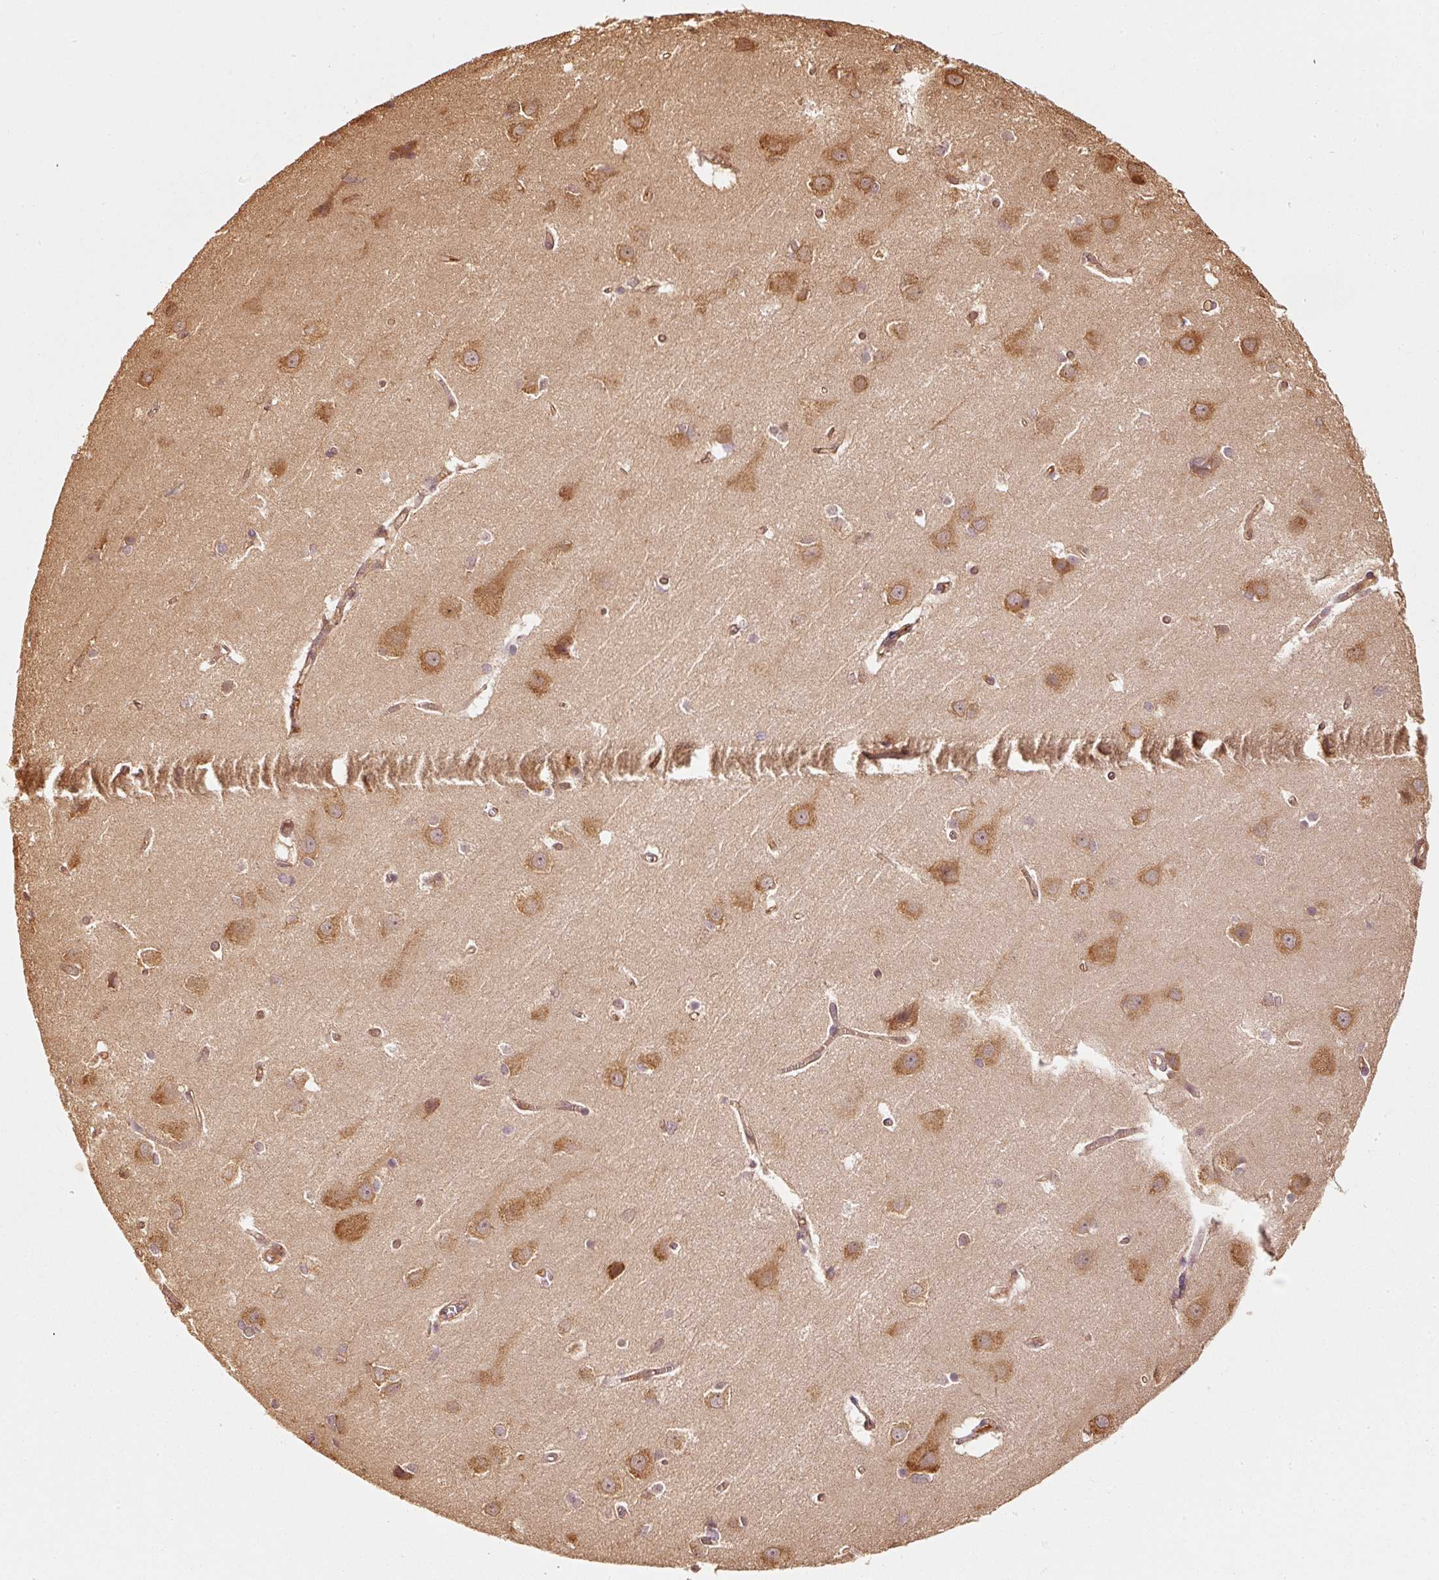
{"staining": {"intensity": "weak", "quantity": ">75%", "location": "cytoplasmic/membranous"}, "tissue": "cerebral cortex", "cell_type": "Endothelial cells", "image_type": "normal", "snomed": [{"axis": "morphology", "description": "Normal tissue, NOS"}, {"axis": "topography", "description": "Cerebral cortex"}], "caption": "A histopathology image showing weak cytoplasmic/membranous expression in approximately >75% of endothelial cells in benign cerebral cortex, as visualized by brown immunohistochemical staining.", "gene": "STAU1", "patient": {"sex": "male", "age": 37}}